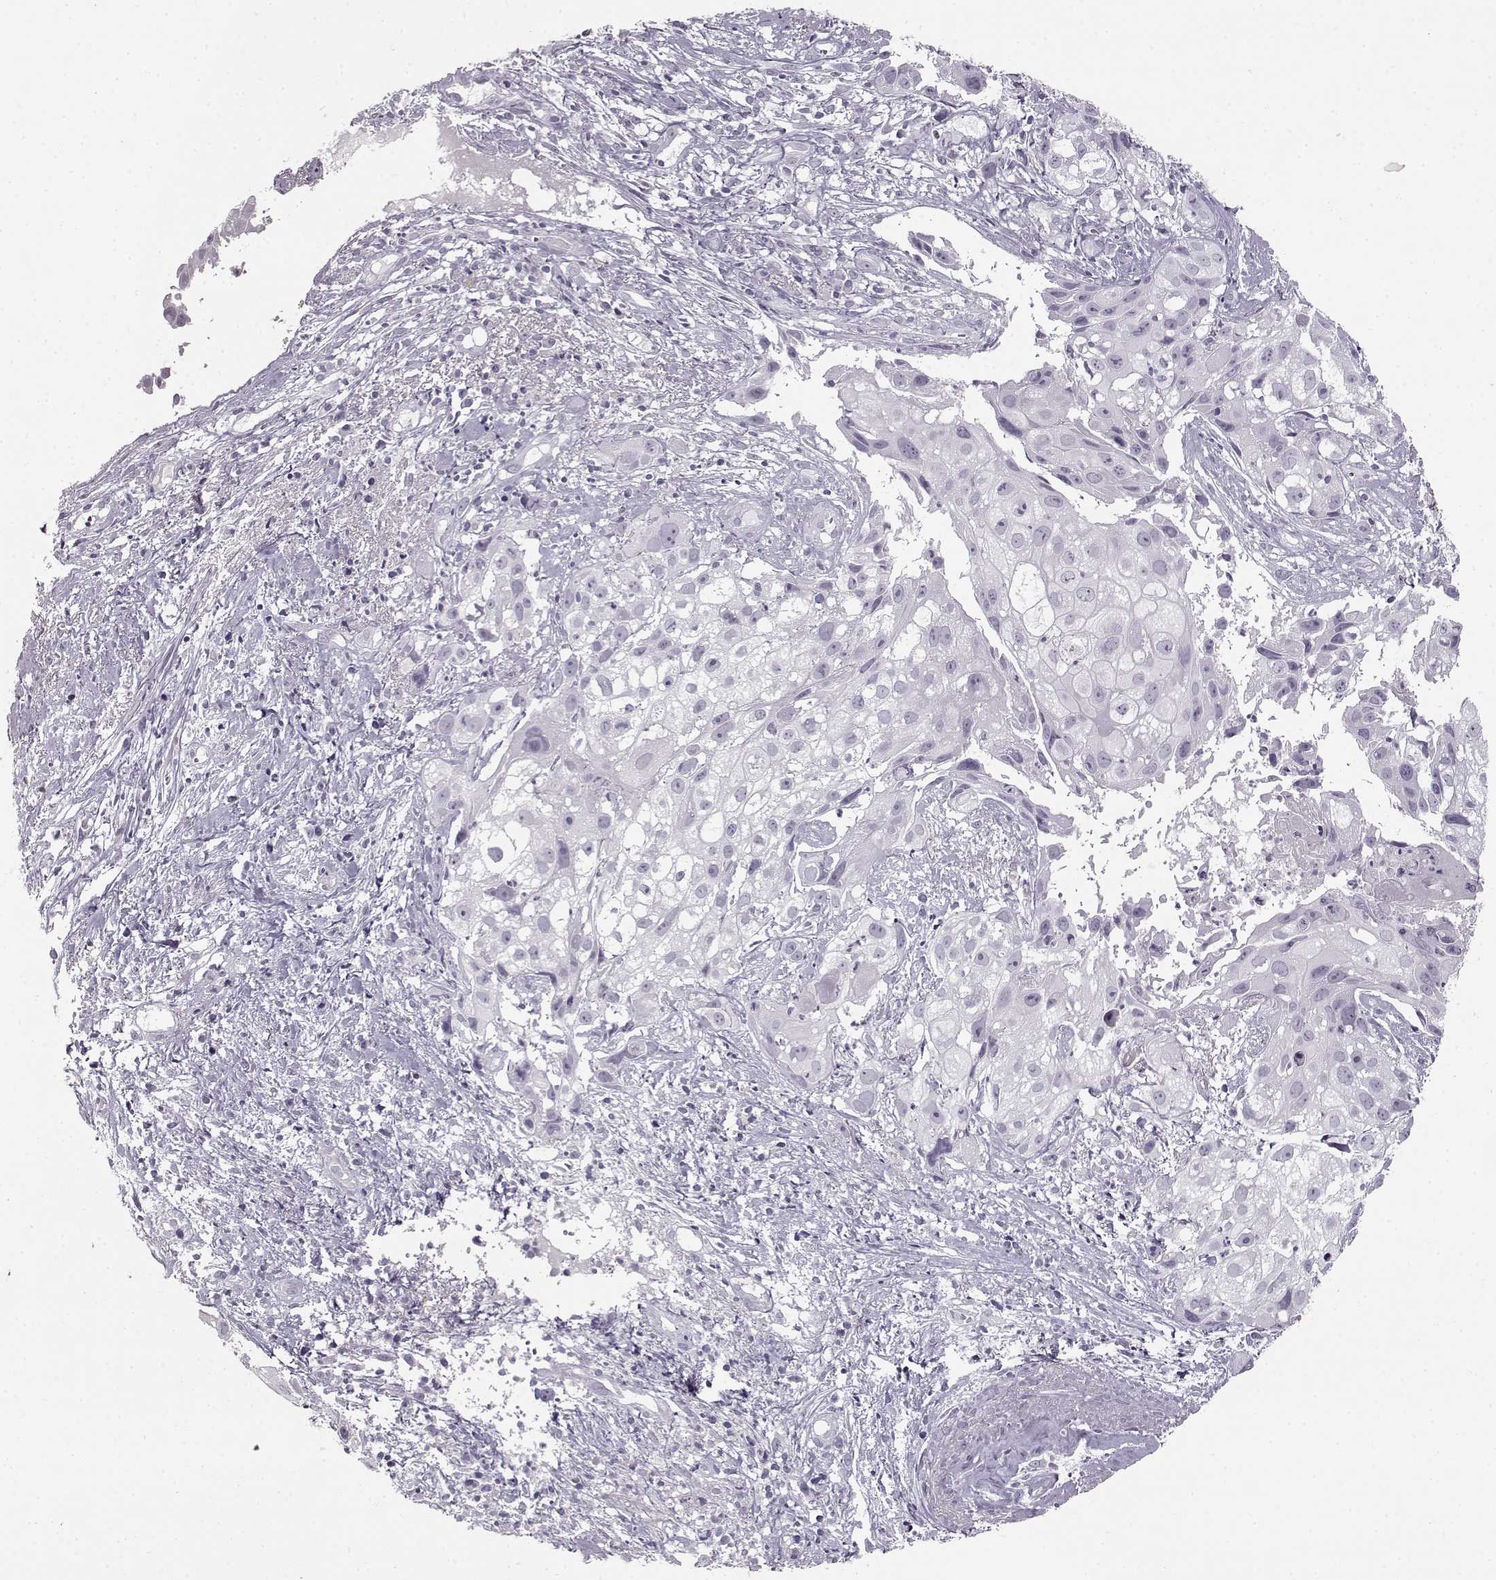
{"staining": {"intensity": "negative", "quantity": "none", "location": "none"}, "tissue": "cervical cancer", "cell_type": "Tumor cells", "image_type": "cancer", "snomed": [{"axis": "morphology", "description": "Squamous cell carcinoma, NOS"}, {"axis": "topography", "description": "Cervix"}], "caption": "A high-resolution micrograph shows IHC staining of cervical squamous cell carcinoma, which shows no significant staining in tumor cells.", "gene": "FSHB", "patient": {"sex": "female", "age": 53}}